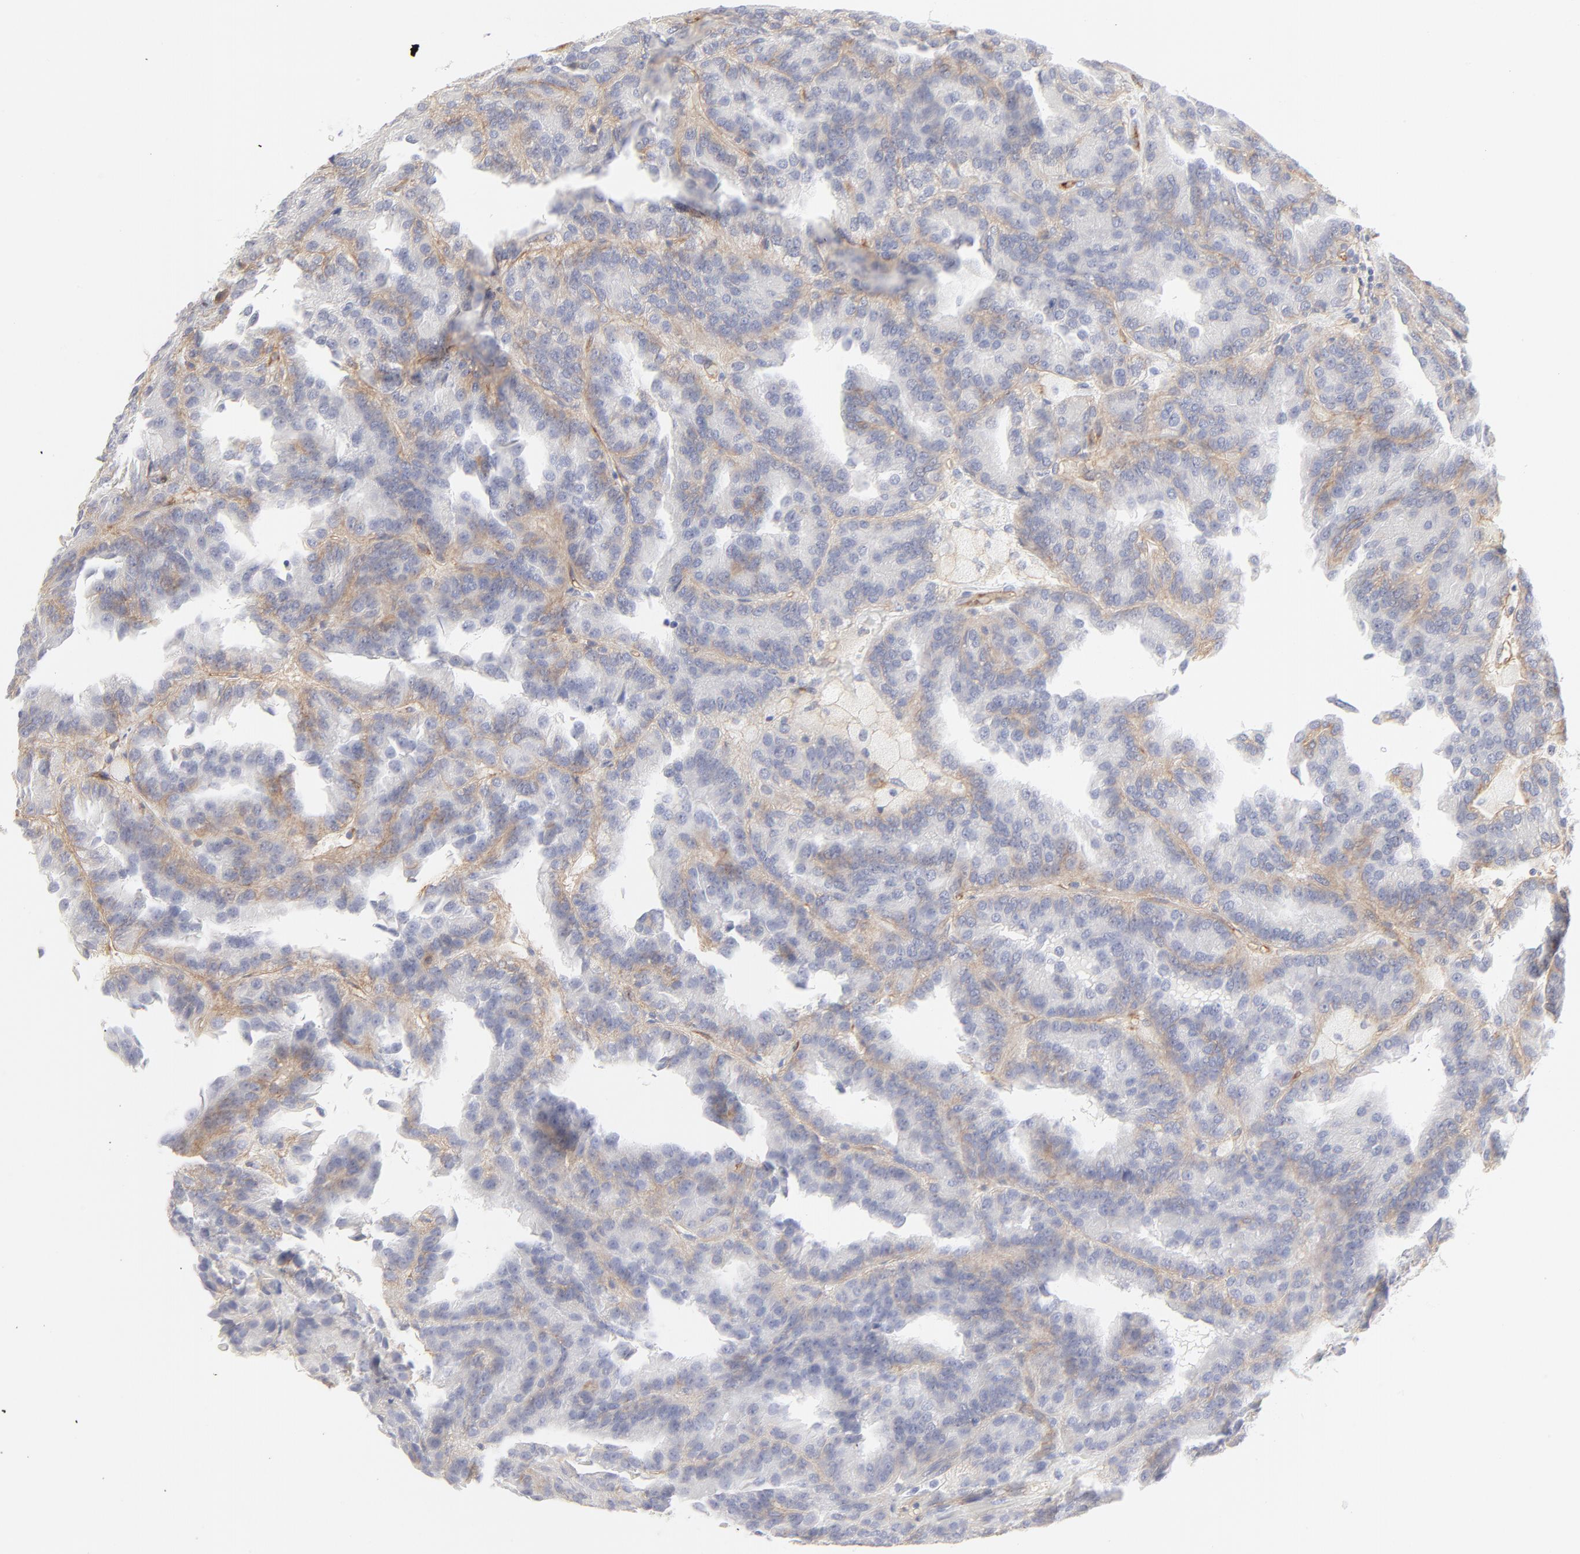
{"staining": {"intensity": "negative", "quantity": "none", "location": "none"}, "tissue": "renal cancer", "cell_type": "Tumor cells", "image_type": "cancer", "snomed": [{"axis": "morphology", "description": "Adenocarcinoma, NOS"}, {"axis": "topography", "description": "Kidney"}], "caption": "DAB immunohistochemical staining of renal cancer (adenocarcinoma) exhibits no significant expression in tumor cells.", "gene": "ITGA5", "patient": {"sex": "male", "age": 46}}